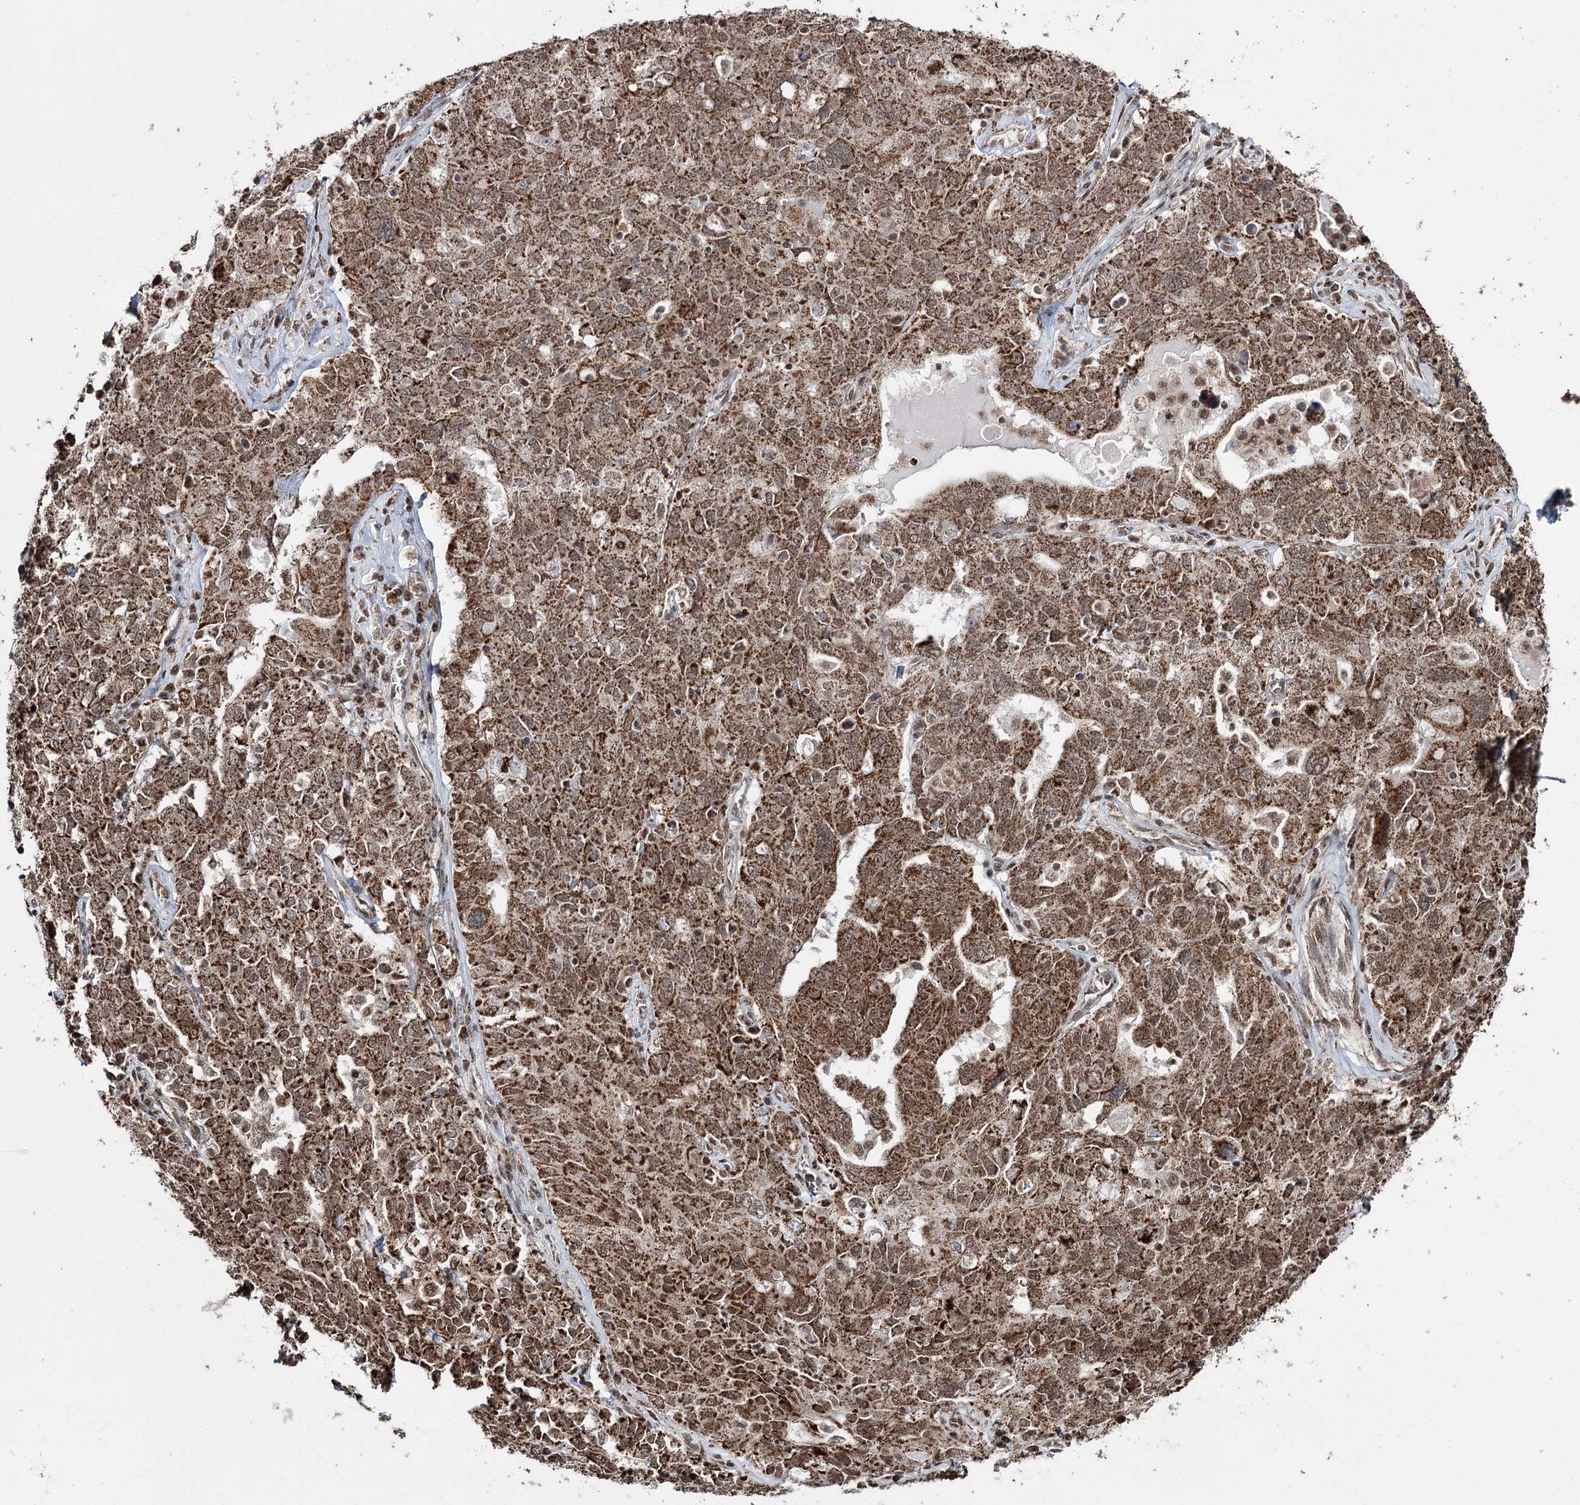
{"staining": {"intensity": "moderate", "quantity": ">75%", "location": "cytoplasmic/membranous,nuclear"}, "tissue": "ovarian cancer", "cell_type": "Tumor cells", "image_type": "cancer", "snomed": [{"axis": "morphology", "description": "Carcinoma, endometroid"}, {"axis": "topography", "description": "Ovary"}], "caption": "This histopathology image shows endometroid carcinoma (ovarian) stained with immunohistochemistry to label a protein in brown. The cytoplasmic/membranous and nuclear of tumor cells show moderate positivity for the protein. Nuclei are counter-stained blue.", "gene": "PDHX", "patient": {"sex": "female", "age": 62}}